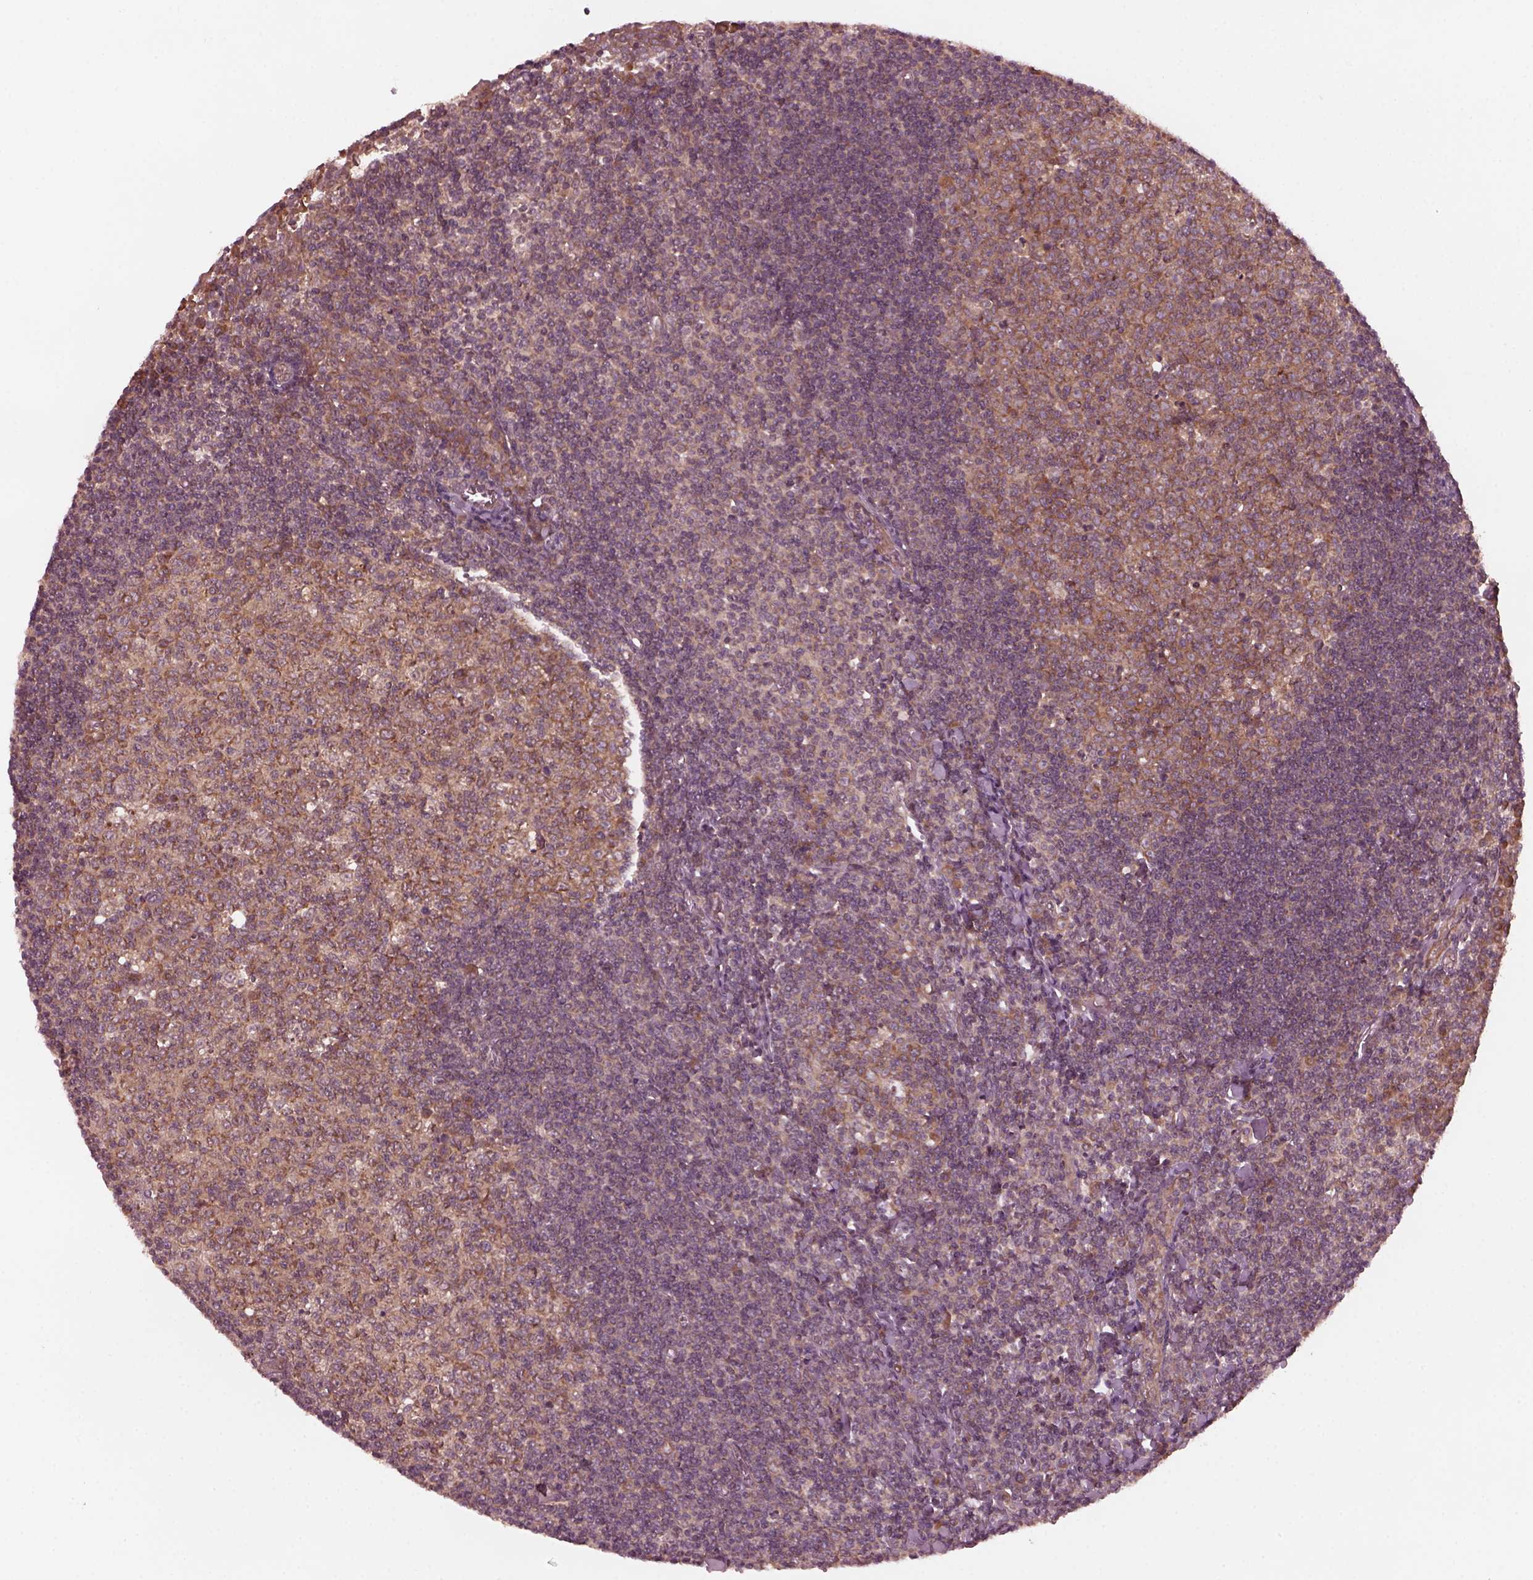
{"staining": {"intensity": "moderate", "quantity": "<25%", "location": "cytoplasmic/membranous"}, "tissue": "tonsil", "cell_type": "Germinal center cells", "image_type": "normal", "snomed": [{"axis": "morphology", "description": "Normal tissue, NOS"}, {"axis": "topography", "description": "Tonsil"}], "caption": "A micrograph of human tonsil stained for a protein exhibits moderate cytoplasmic/membranous brown staining in germinal center cells. (DAB (3,3'-diaminobenzidine) IHC, brown staining for protein, blue staining for nuclei).", "gene": "FAF2", "patient": {"sex": "female", "age": 12}}